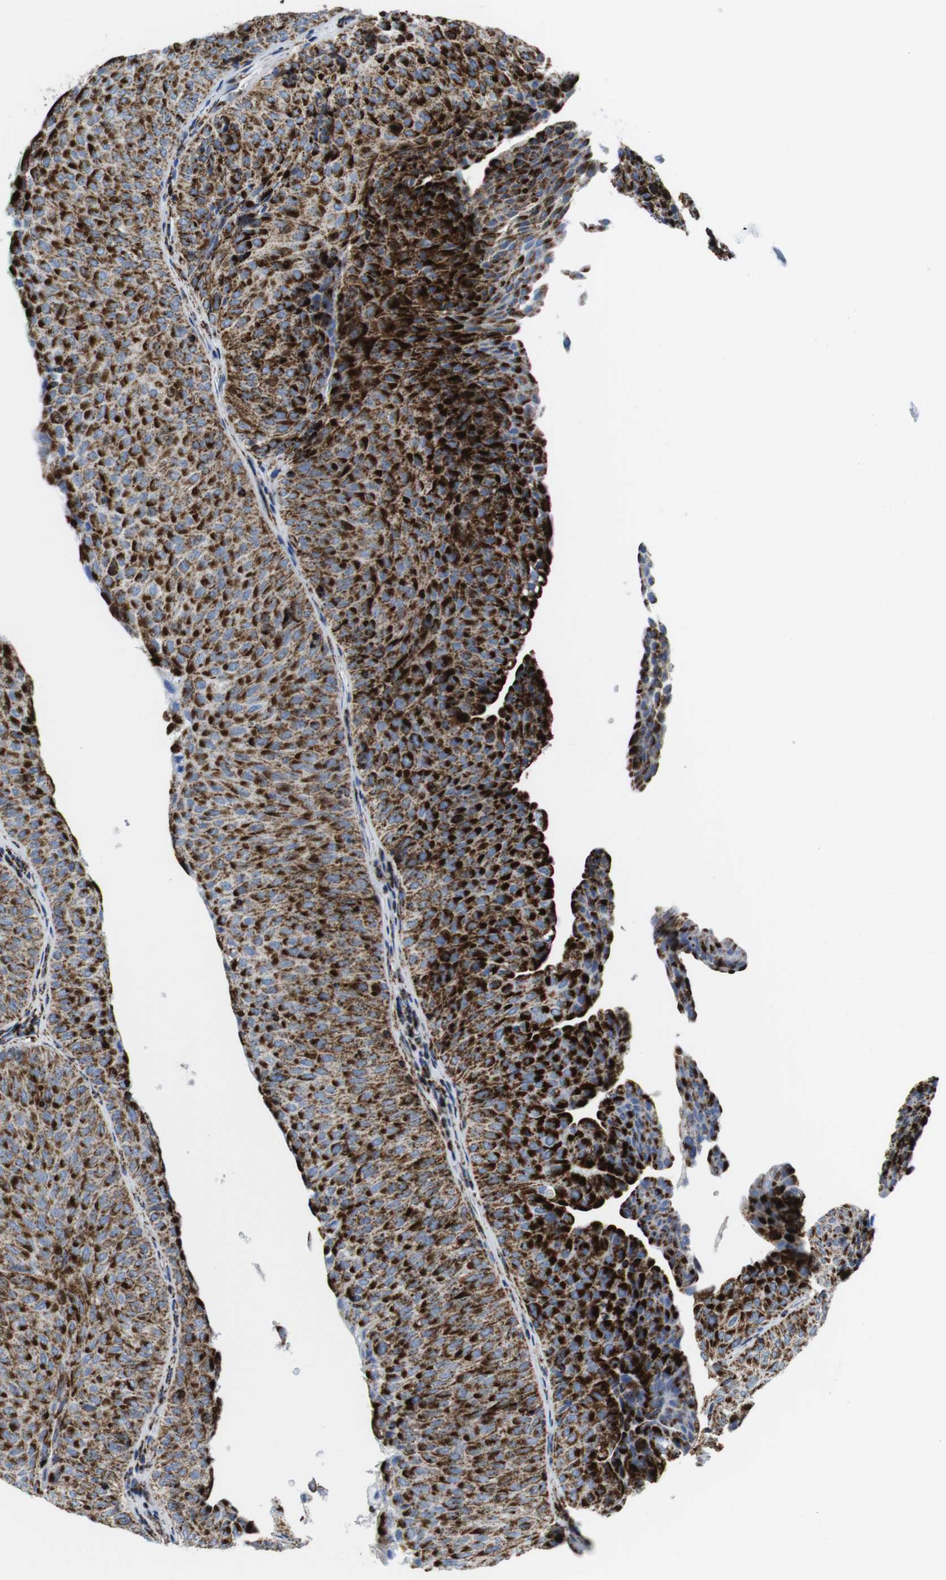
{"staining": {"intensity": "strong", "quantity": ">75%", "location": "cytoplasmic/membranous"}, "tissue": "urothelial cancer", "cell_type": "Tumor cells", "image_type": "cancer", "snomed": [{"axis": "morphology", "description": "Urothelial carcinoma, Low grade"}, {"axis": "topography", "description": "Urinary bladder"}], "caption": "Urothelial cancer was stained to show a protein in brown. There is high levels of strong cytoplasmic/membranous positivity in about >75% of tumor cells. The staining was performed using DAB, with brown indicating positive protein expression. Nuclei are stained blue with hematoxylin.", "gene": "ATP5PO", "patient": {"sex": "male", "age": 78}}